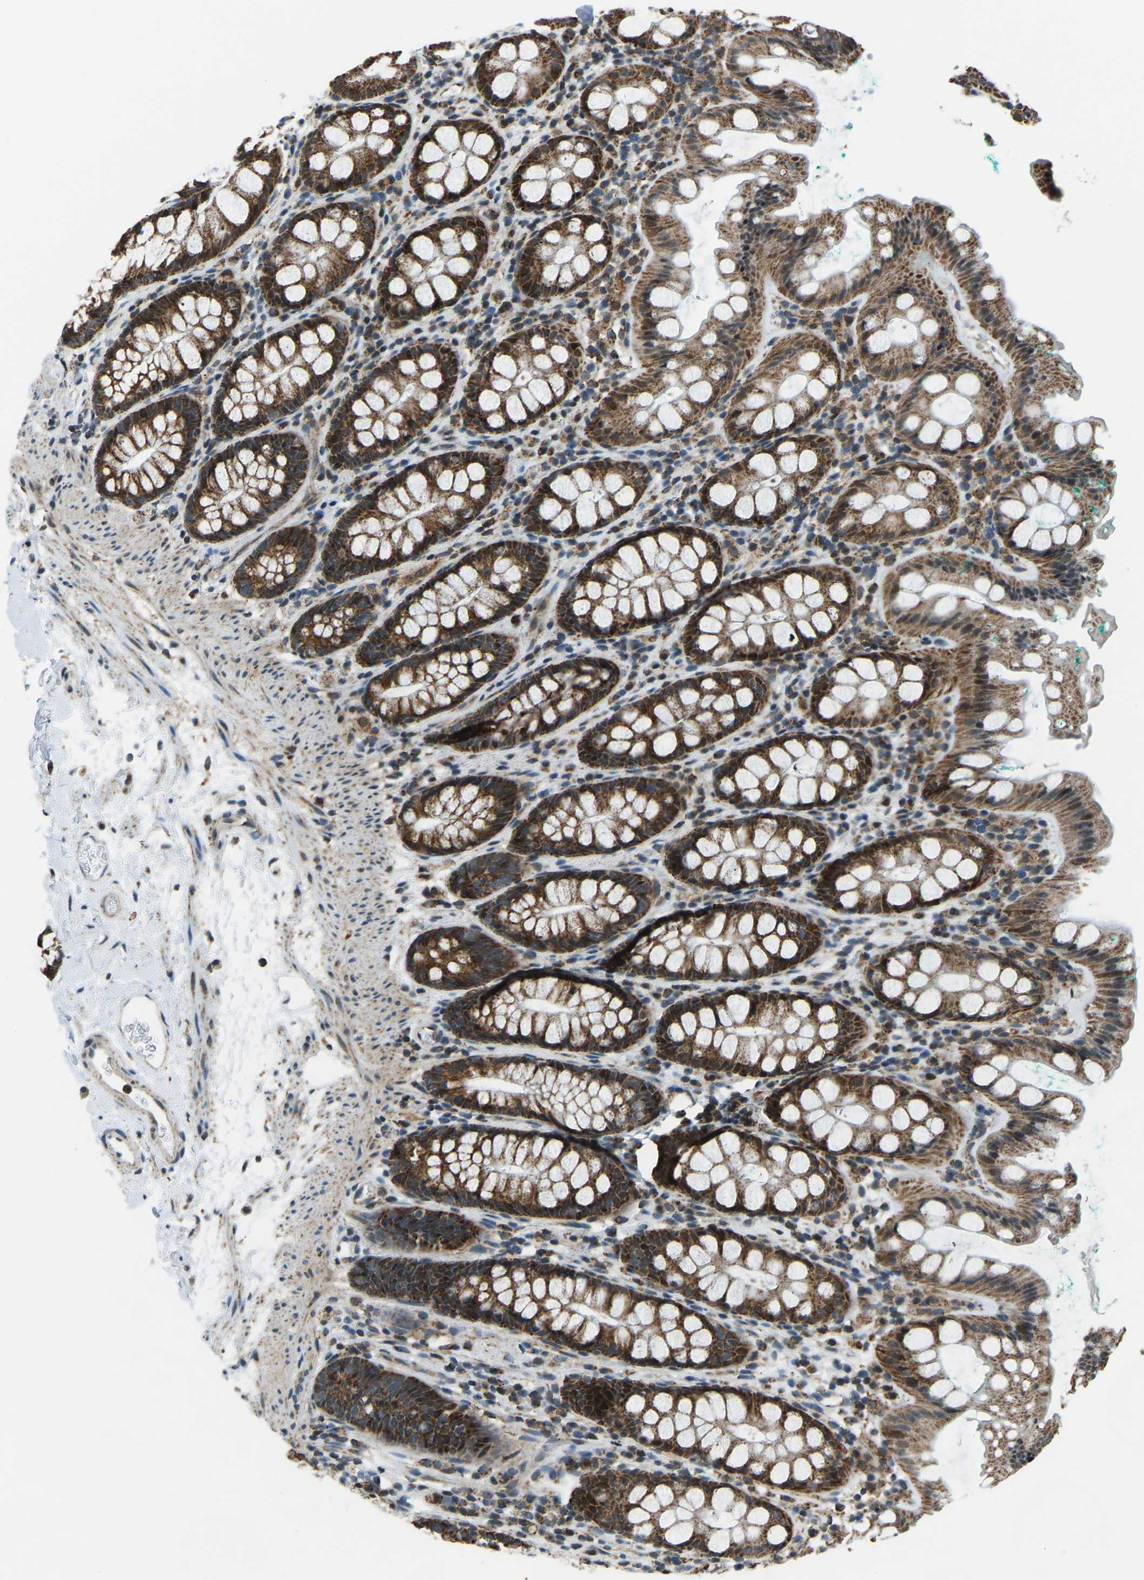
{"staining": {"intensity": "strong", "quantity": ">75%", "location": "cytoplasmic/membranous"}, "tissue": "rectum", "cell_type": "Glandular cells", "image_type": "normal", "snomed": [{"axis": "morphology", "description": "Normal tissue, NOS"}, {"axis": "topography", "description": "Rectum"}], "caption": "IHC photomicrograph of normal rectum: human rectum stained using immunohistochemistry (IHC) exhibits high levels of strong protein expression localized specifically in the cytoplasmic/membranous of glandular cells, appearing as a cytoplasmic/membranous brown color.", "gene": "RBM33", "patient": {"sex": "female", "age": 65}}